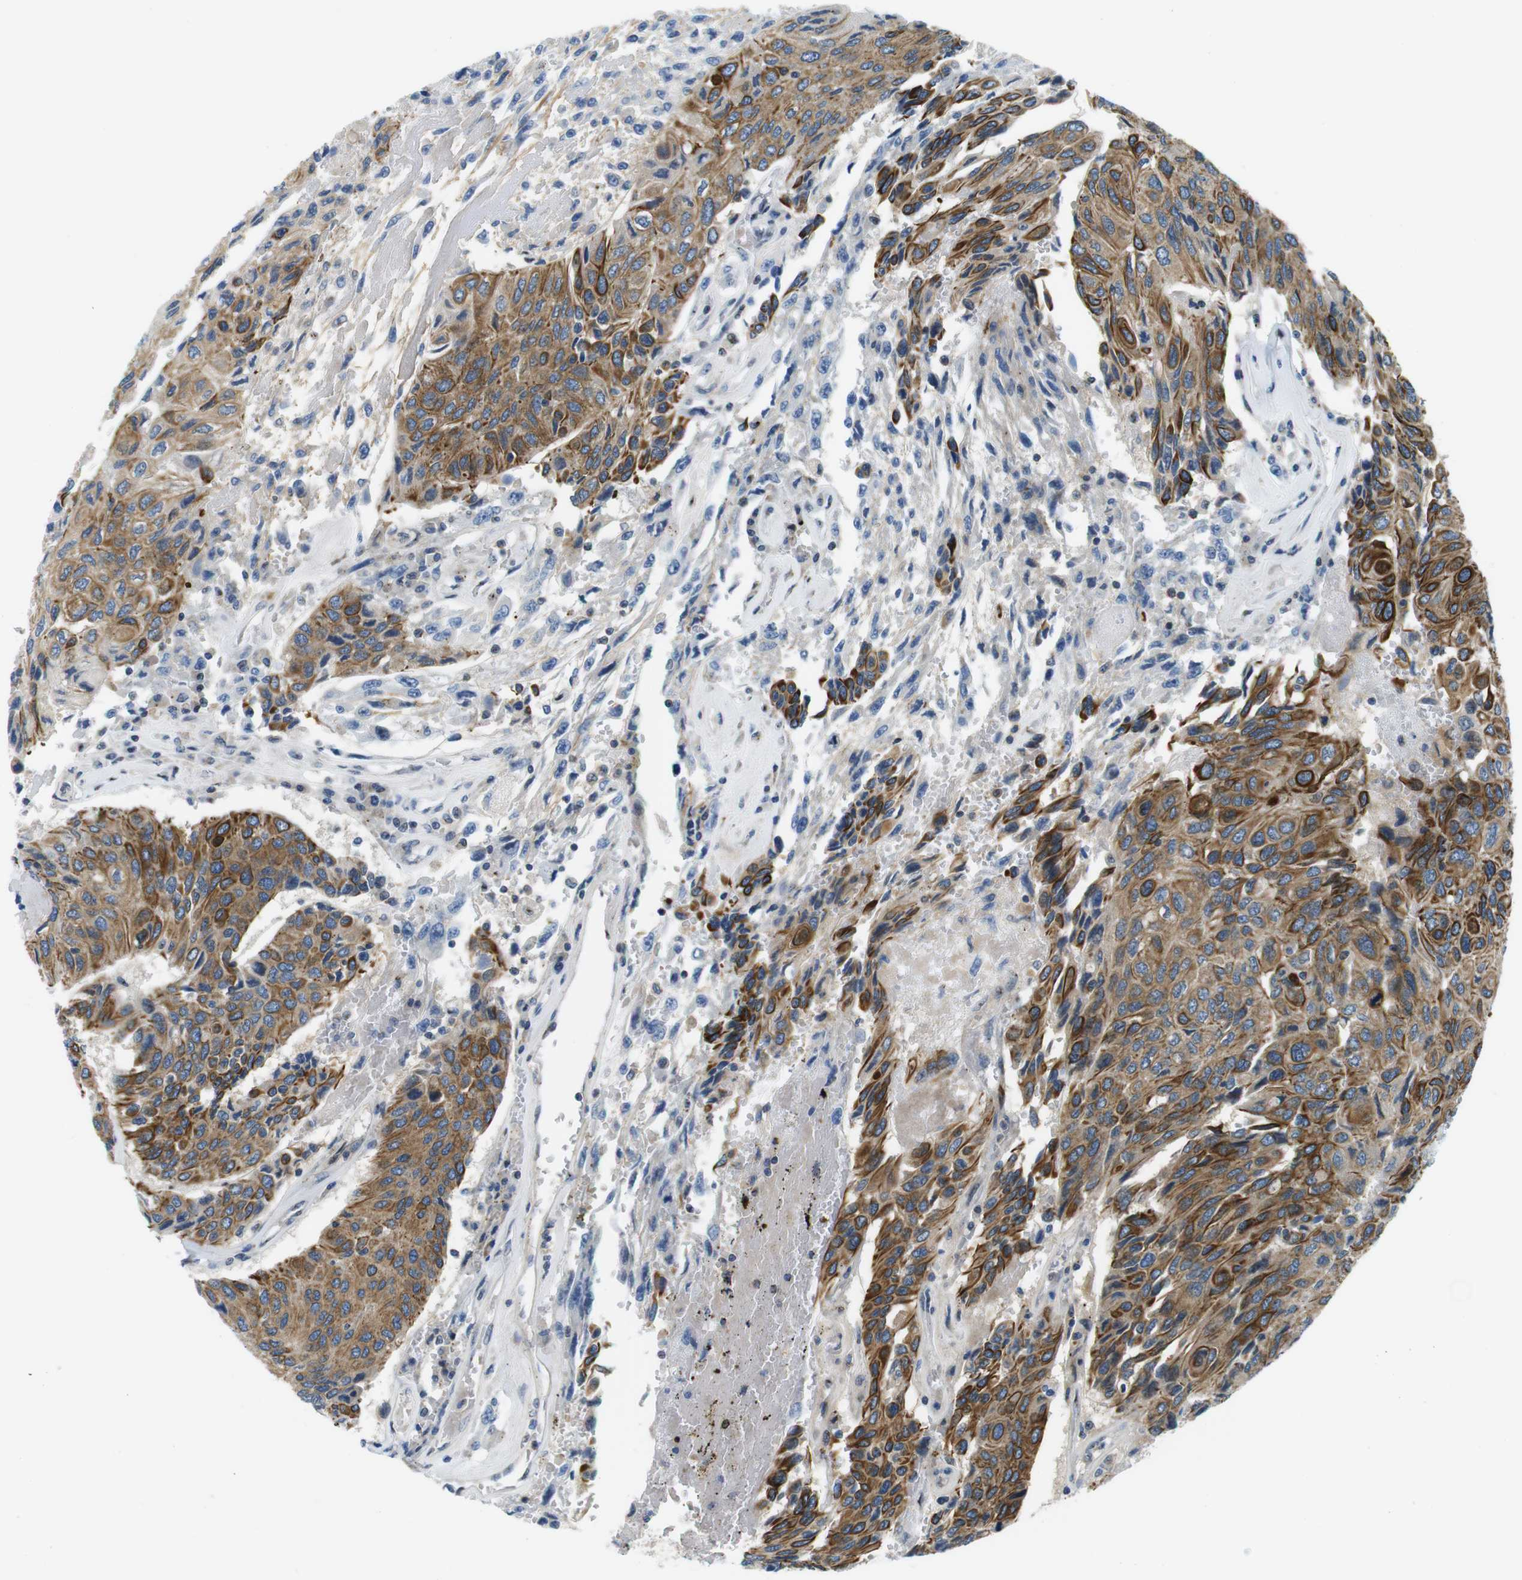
{"staining": {"intensity": "strong", "quantity": ">75%", "location": "cytoplasmic/membranous"}, "tissue": "urothelial cancer", "cell_type": "Tumor cells", "image_type": "cancer", "snomed": [{"axis": "morphology", "description": "Urothelial carcinoma, High grade"}, {"axis": "topography", "description": "Urinary bladder"}], "caption": "Immunohistochemistry of urothelial cancer demonstrates high levels of strong cytoplasmic/membranous expression in approximately >75% of tumor cells.", "gene": "ZDHHC3", "patient": {"sex": "female", "age": 85}}